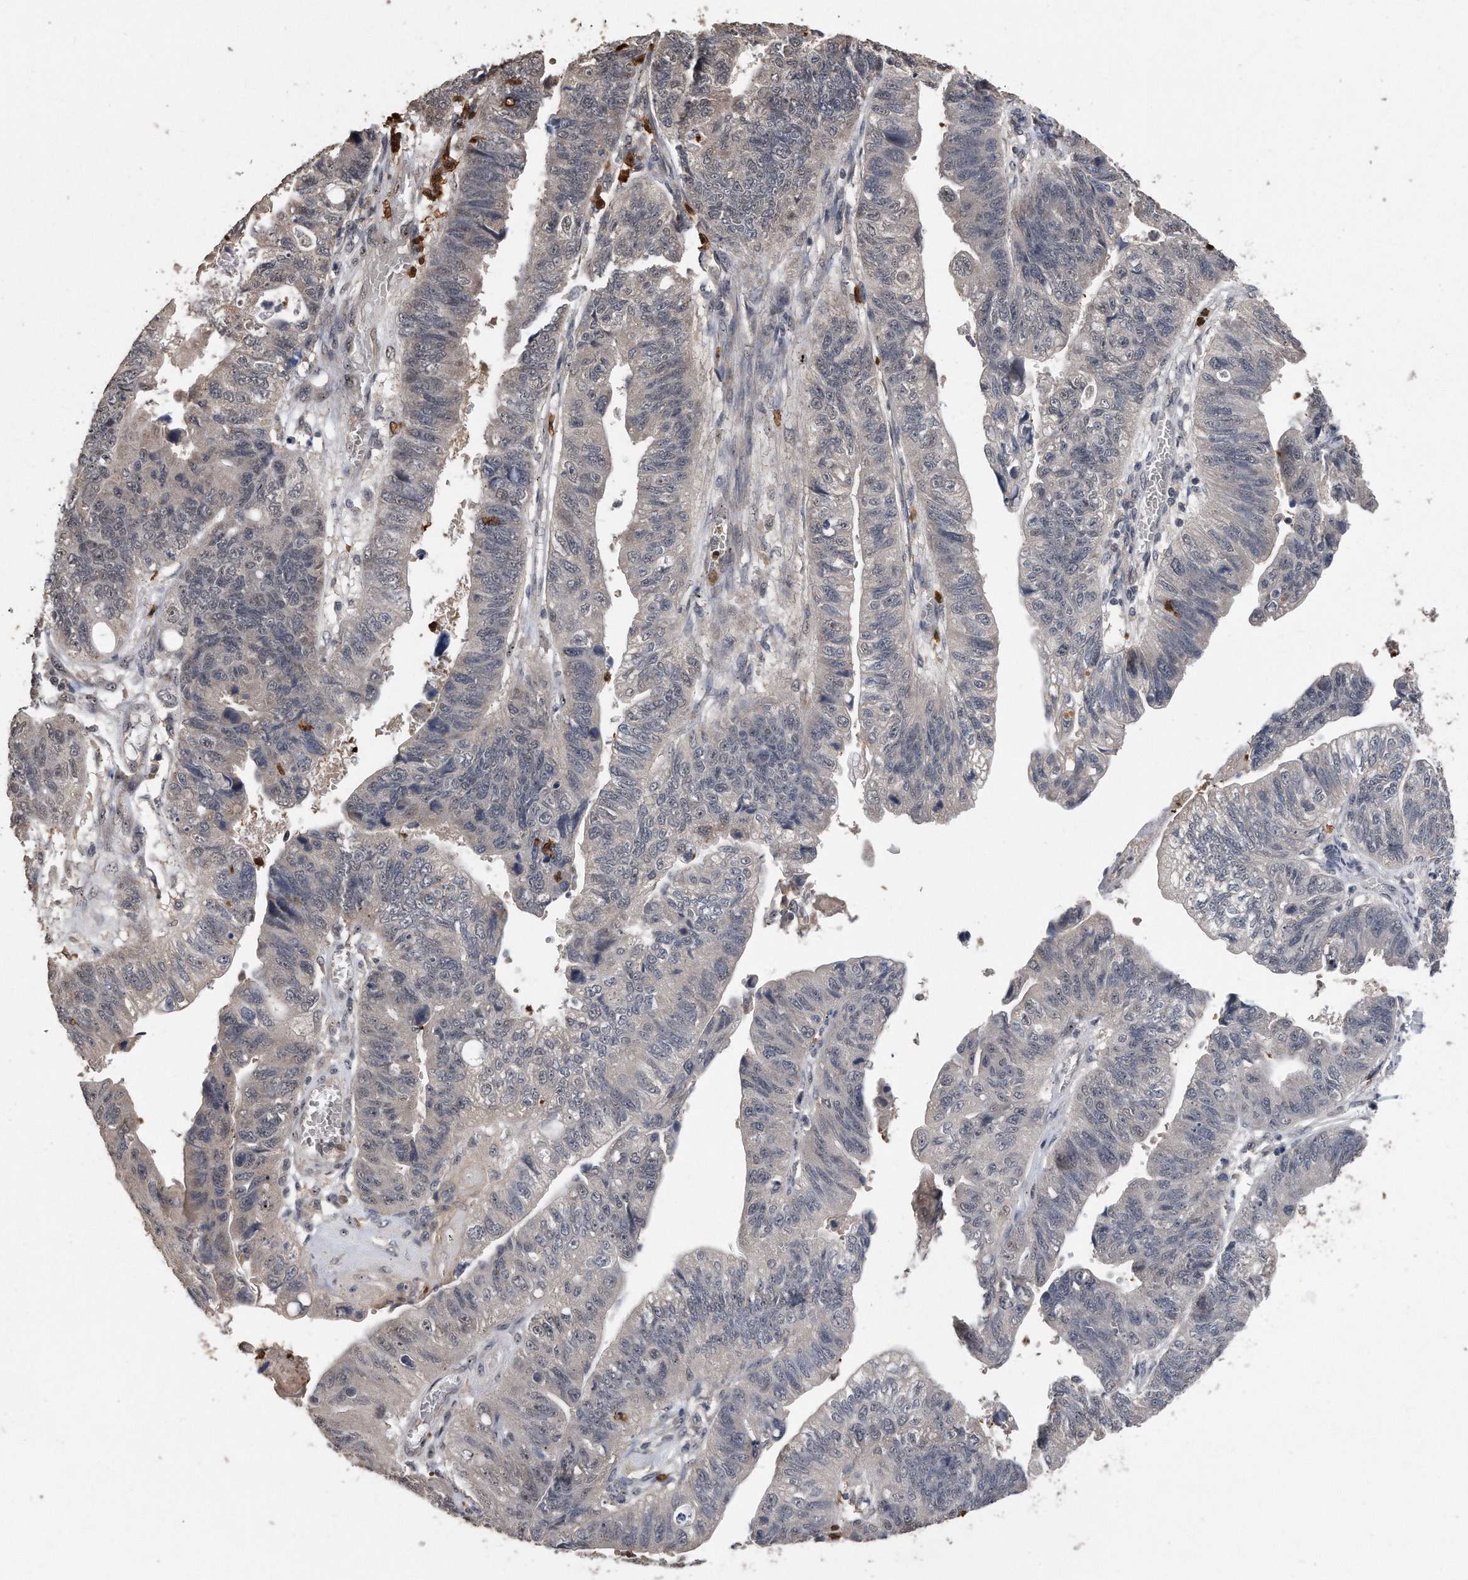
{"staining": {"intensity": "negative", "quantity": "none", "location": "none"}, "tissue": "stomach cancer", "cell_type": "Tumor cells", "image_type": "cancer", "snomed": [{"axis": "morphology", "description": "Adenocarcinoma, NOS"}, {"axis": "topography", "description": "Stomach"}], "caption": "DAB immunohistochemical staining of adenocarcinoma (stomach) shows no significant positivity in tumor cells.", "gene": "PELO", "patient": {"sex": "male", "age": 59}}